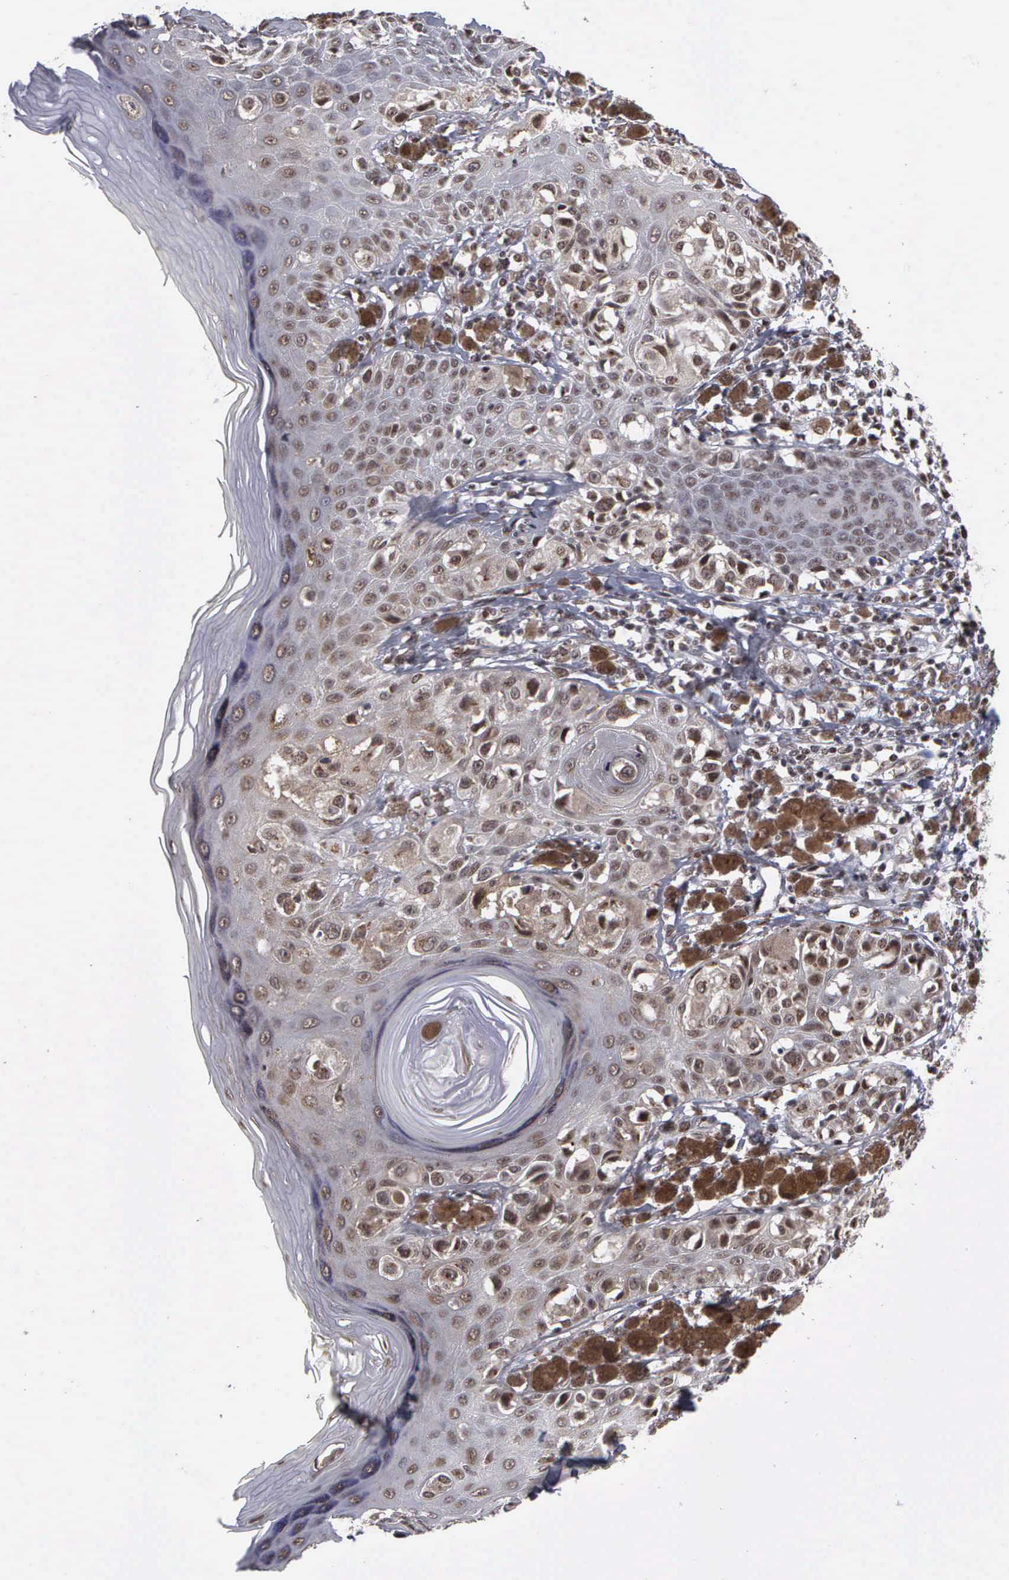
{"staining": {"intensity": "strong", "quantity": ">75%", "location": "cytoplasmic/membranous,nuclear"}, "tissue": "melanoma", "cell_type": "Tumor cells", "image_type": "cancer", "snomed": [{"axis": "morphology", "description": "Malignant melanoma, NOS"}, {"axis": "topography", "description": "Skin"}], "caption": "Melanoma stained with a brown dye demonstrates strong cytoplasmic/membranous and nuclear positive staining in about >75% of tumor cells.", "gene": "GTF2A1", "patient": {"sex": "female", "age": 55}}